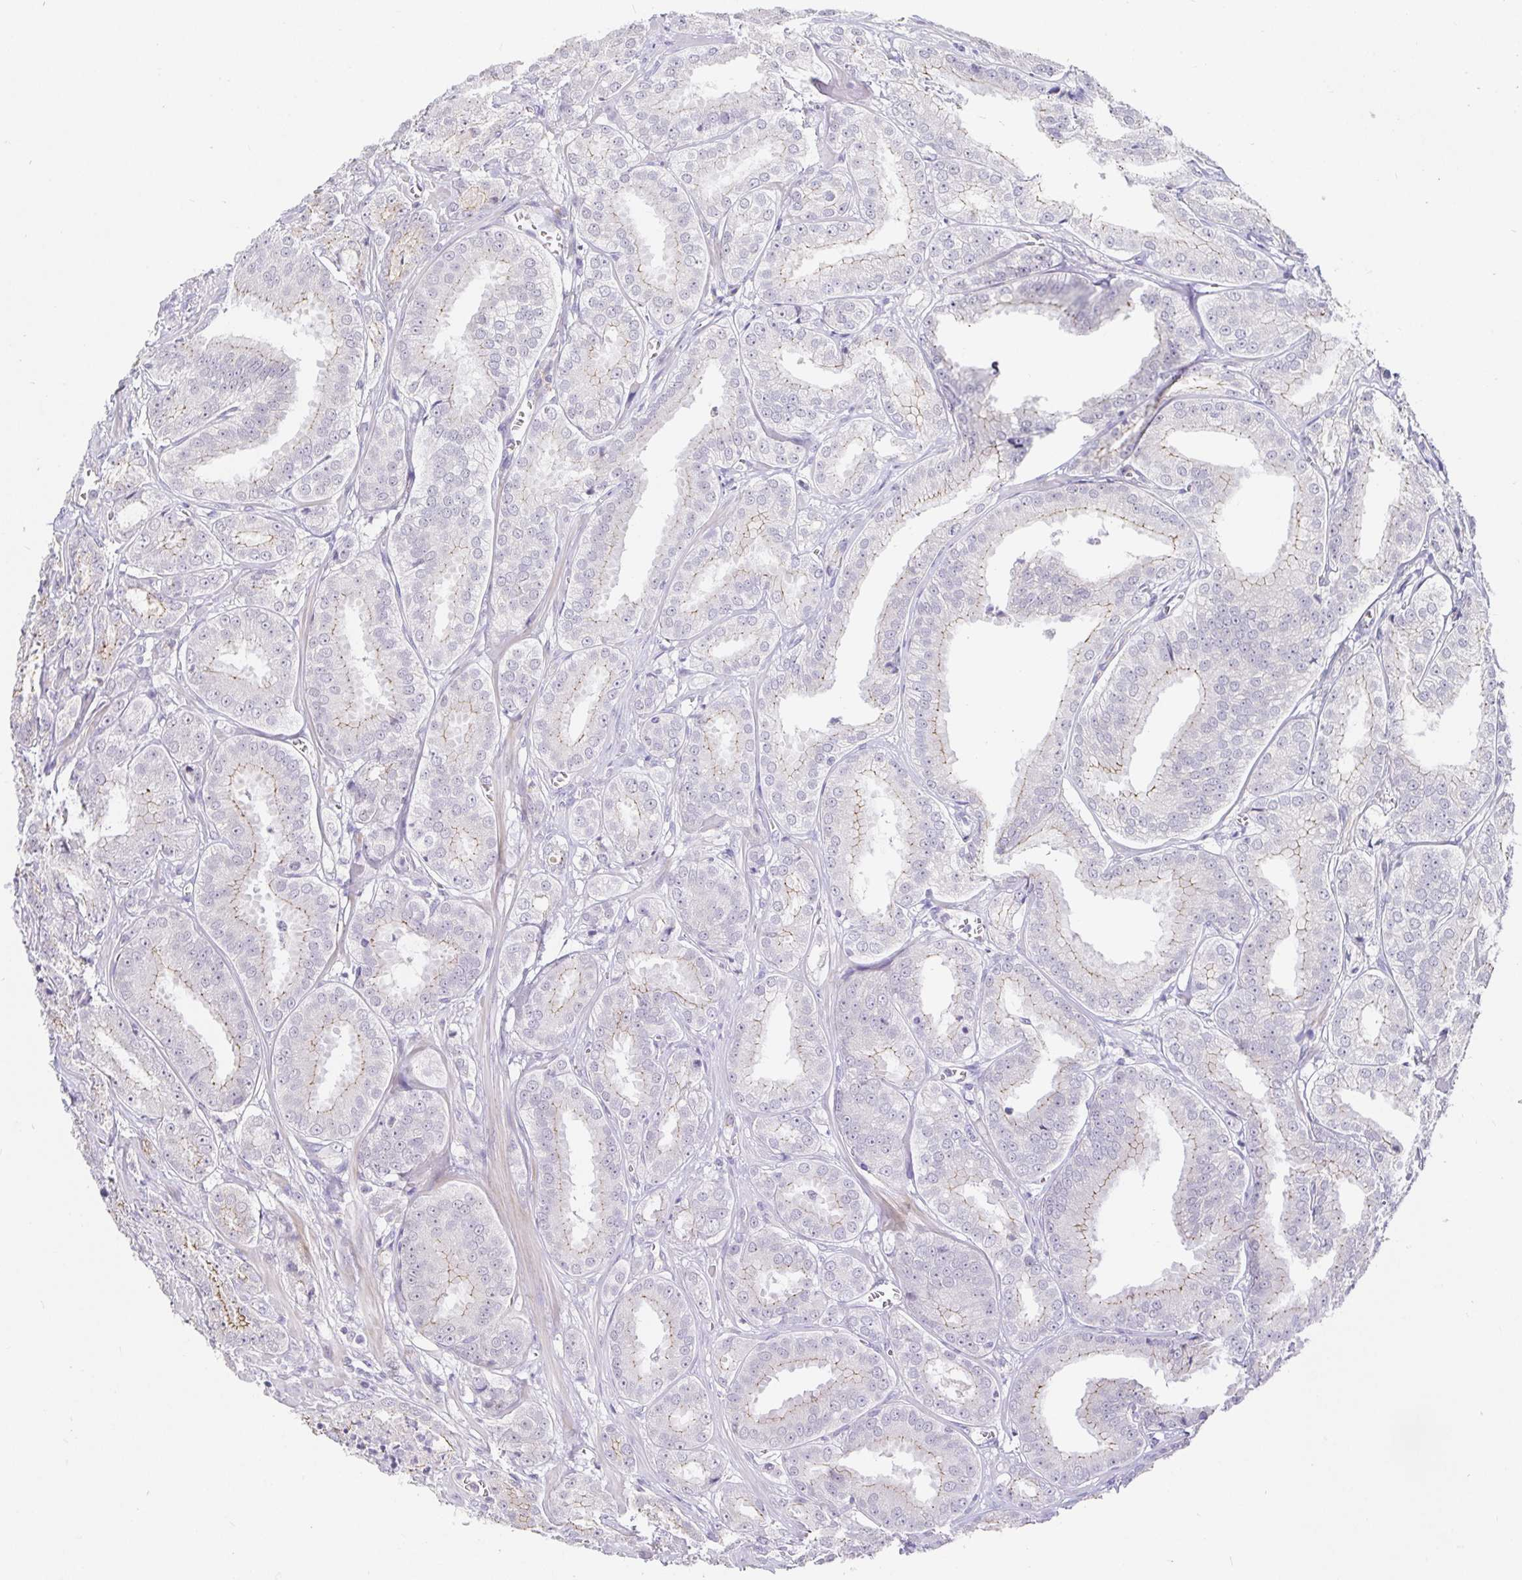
{"staining": {"intensity": "weak", "quantity": "<25%", "location": "cytoplasmic/membranous"}, "tissue": "prostate cancer", "cell_type": "Tumor cells", "image_type": "cancer", "snomed": [{"axis": "morphology", "description": "Adenocarcinoma, High grade"}, {"axis": "topography", "description": "Prostate"}], "caption": "Immunohistochemical staining of prostate adenocarcinoma (high-grade) demonstrates no significant expression in tumor cells.", "gene": "PDX1", "patient": {"sex": "male", "age": 64}}